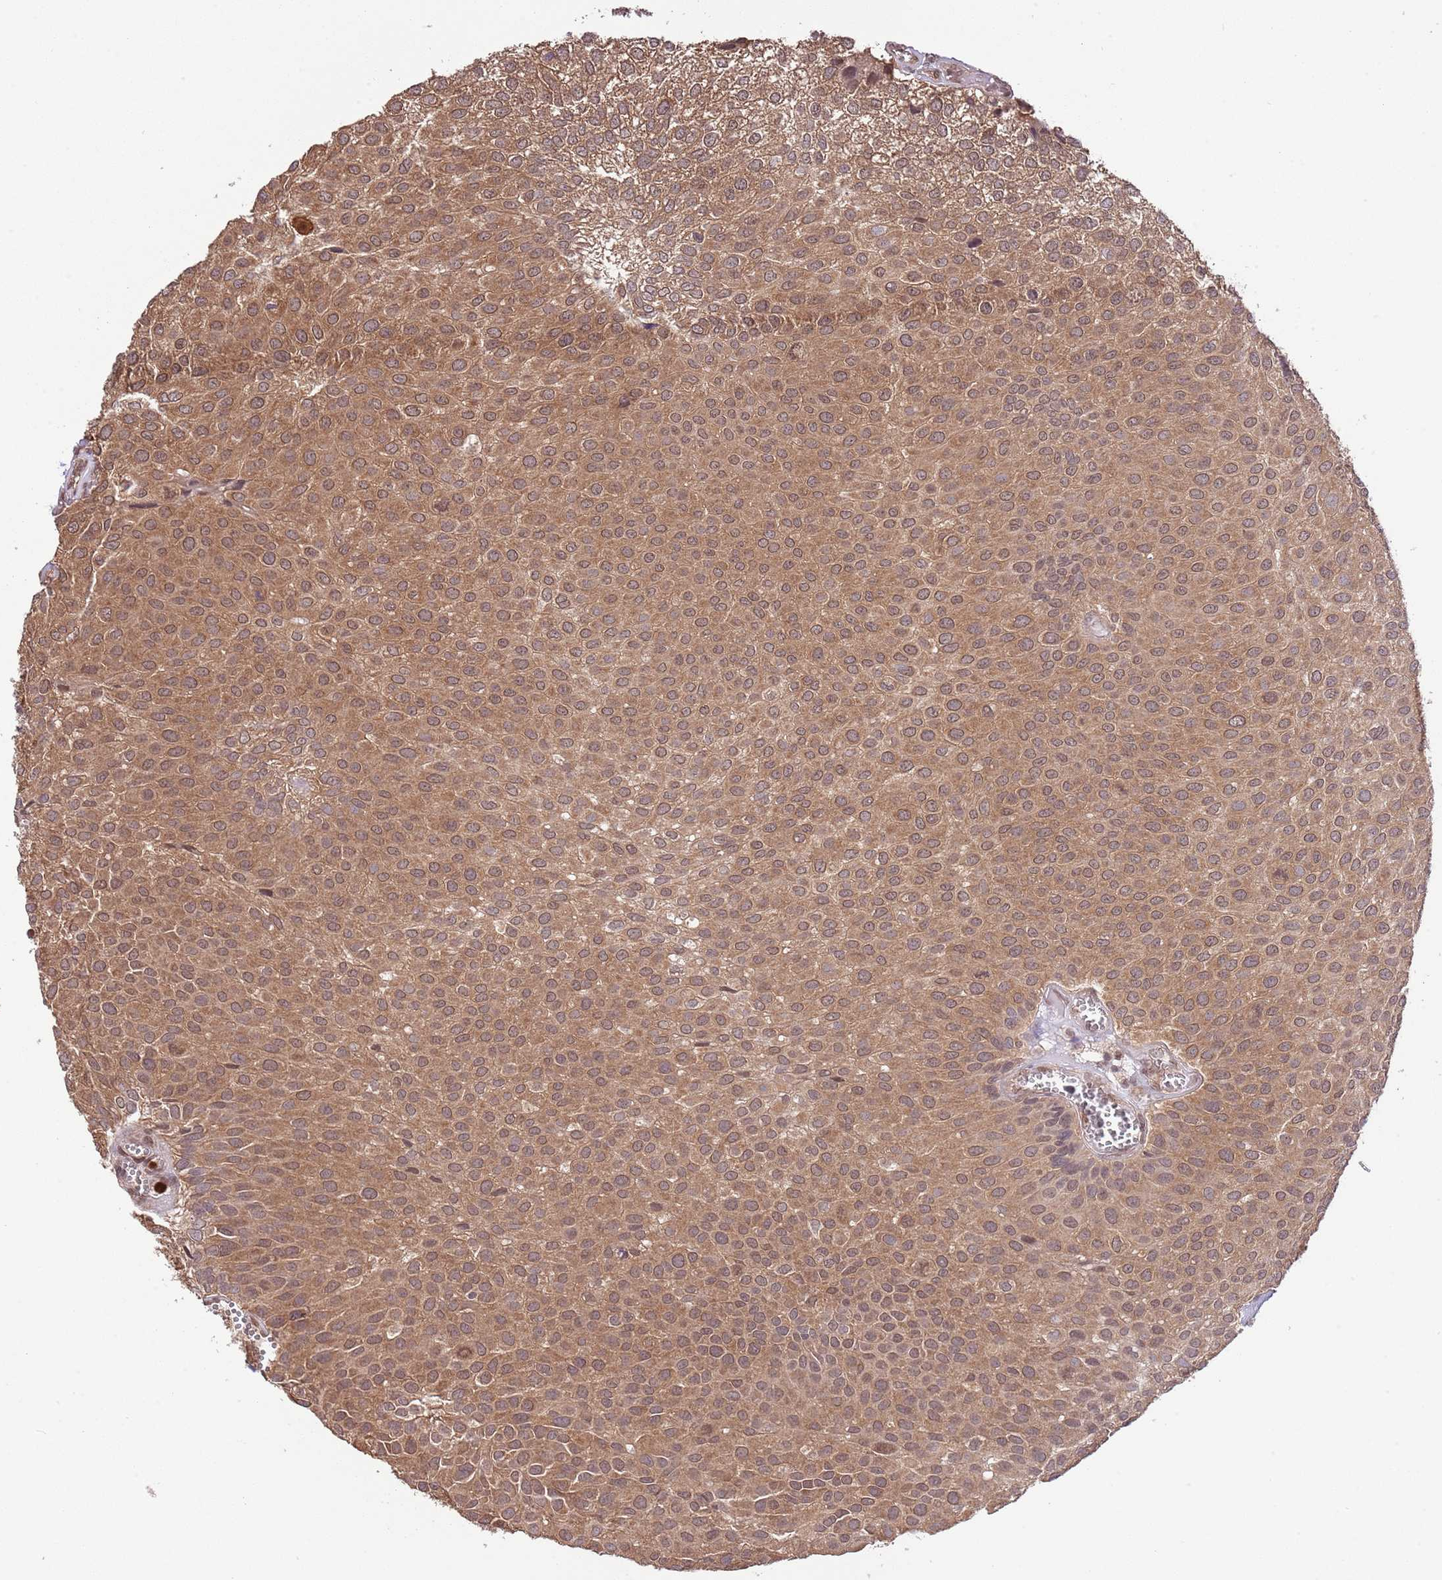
{"staining": {"intensity": "moderate", "quantity": ">75%", "location": "cytoplasmic/membranous"}, "tissue": "urothelial cancer", "cell_type": "Tumor cells", "image_type": "cancer", "snomed": [{"axis": "morphology", "description": "Urothelial carcinoma, Low grade"}, {"axis": "topography", "description": "Urinary bladder"}], "caption": "Human urothelial cancer stained with a brown dye displays moderate cytoplasmic/membranous positive staining in about >75% of tumor cells.", "gene": "AMIGO1", "patient": {"sex": "male", "age": 88}}